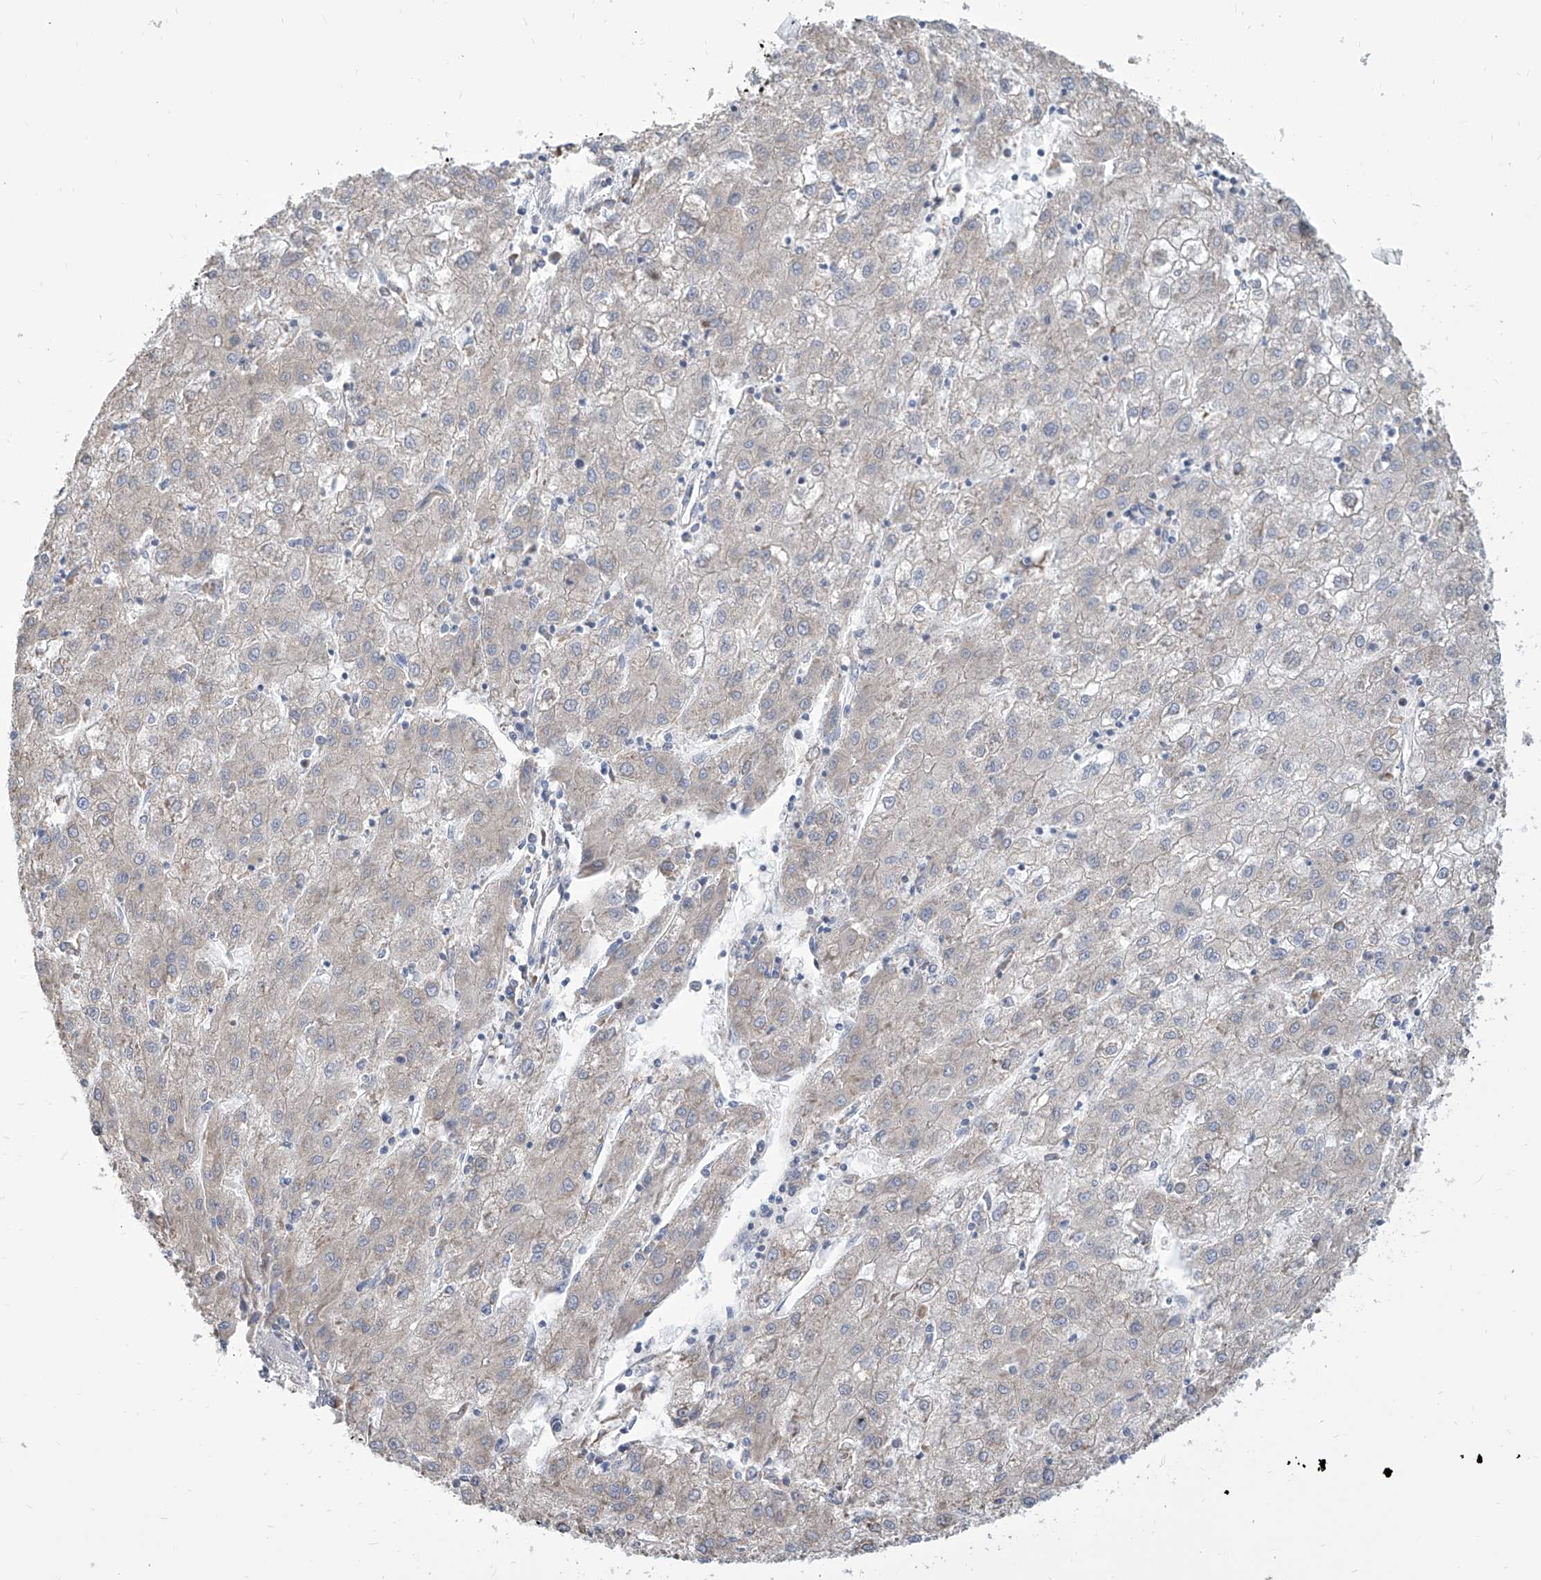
{"staining": {"intensity": "negative", "quantity": "none", "location": "none"}, "tissue": "liver cancer", "cell_type": "Tumor cells", "image_type": "cancer", "snomed": [{"axis": "morphology", "description": "Carcinoma, Hepatocellular, NOS"}, {"axis": "topography", "description": "Liver"}], "caption": "Tumor cells show no significant staining in liver hepatocellular carcinoma. (DAB immunohistochemistry (IHC), high magnification).", "gene": "FAM83B", "patient": {"sex": "male", "age": 72}}